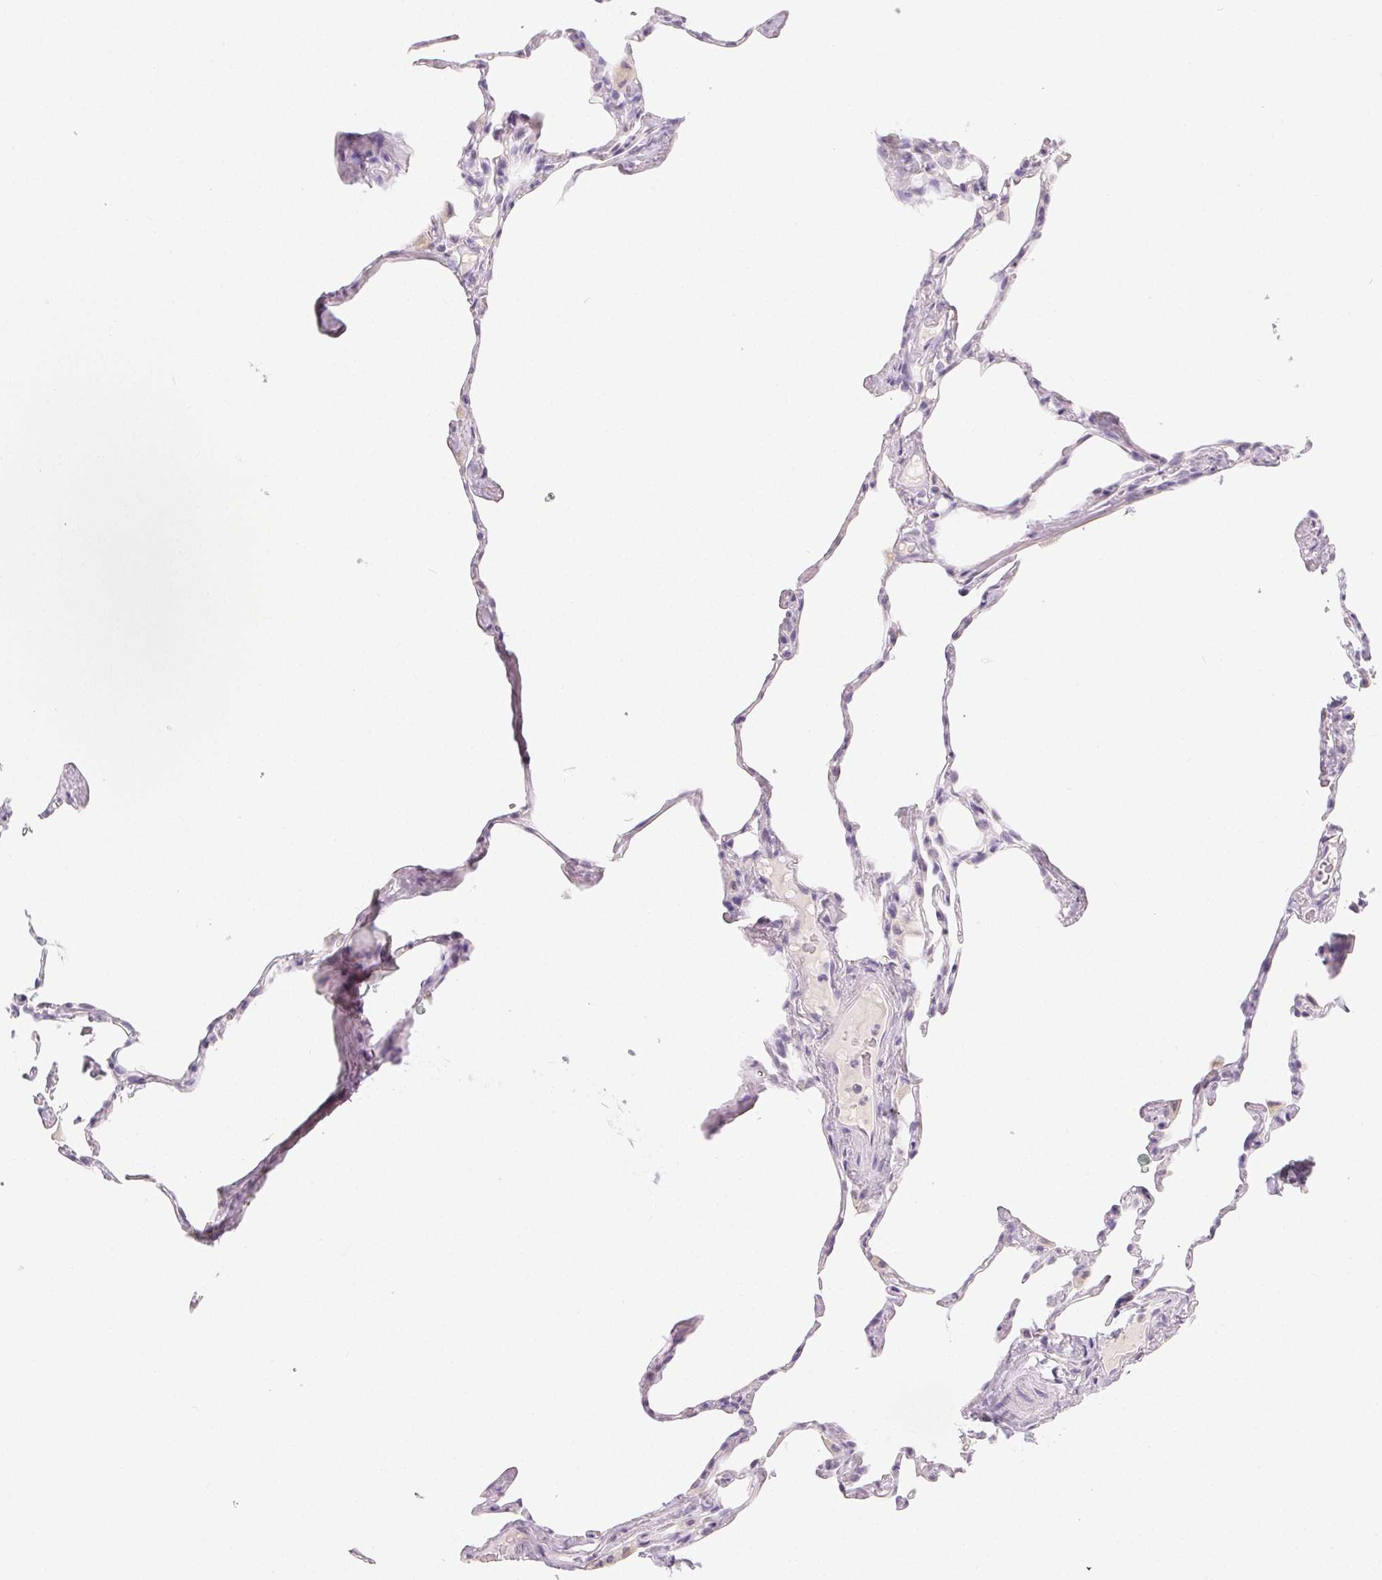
{"staining": {"intensity": "negative", "quantity": "none", "location": "none"}, "tissue": "lung", "cell_type": "Alveolar cells", "image_type": "normal", "snomed": [{"axis": "morphology", "description": "Normal tissue, NOS"}, {"axis": "topography", "description": "Lung"}], "caption": "Protein analysis of normal lung displays no significant positivity in alveolar cells.", "gene": "MIOX", "patient": {"sex": "male", "age": 65}}